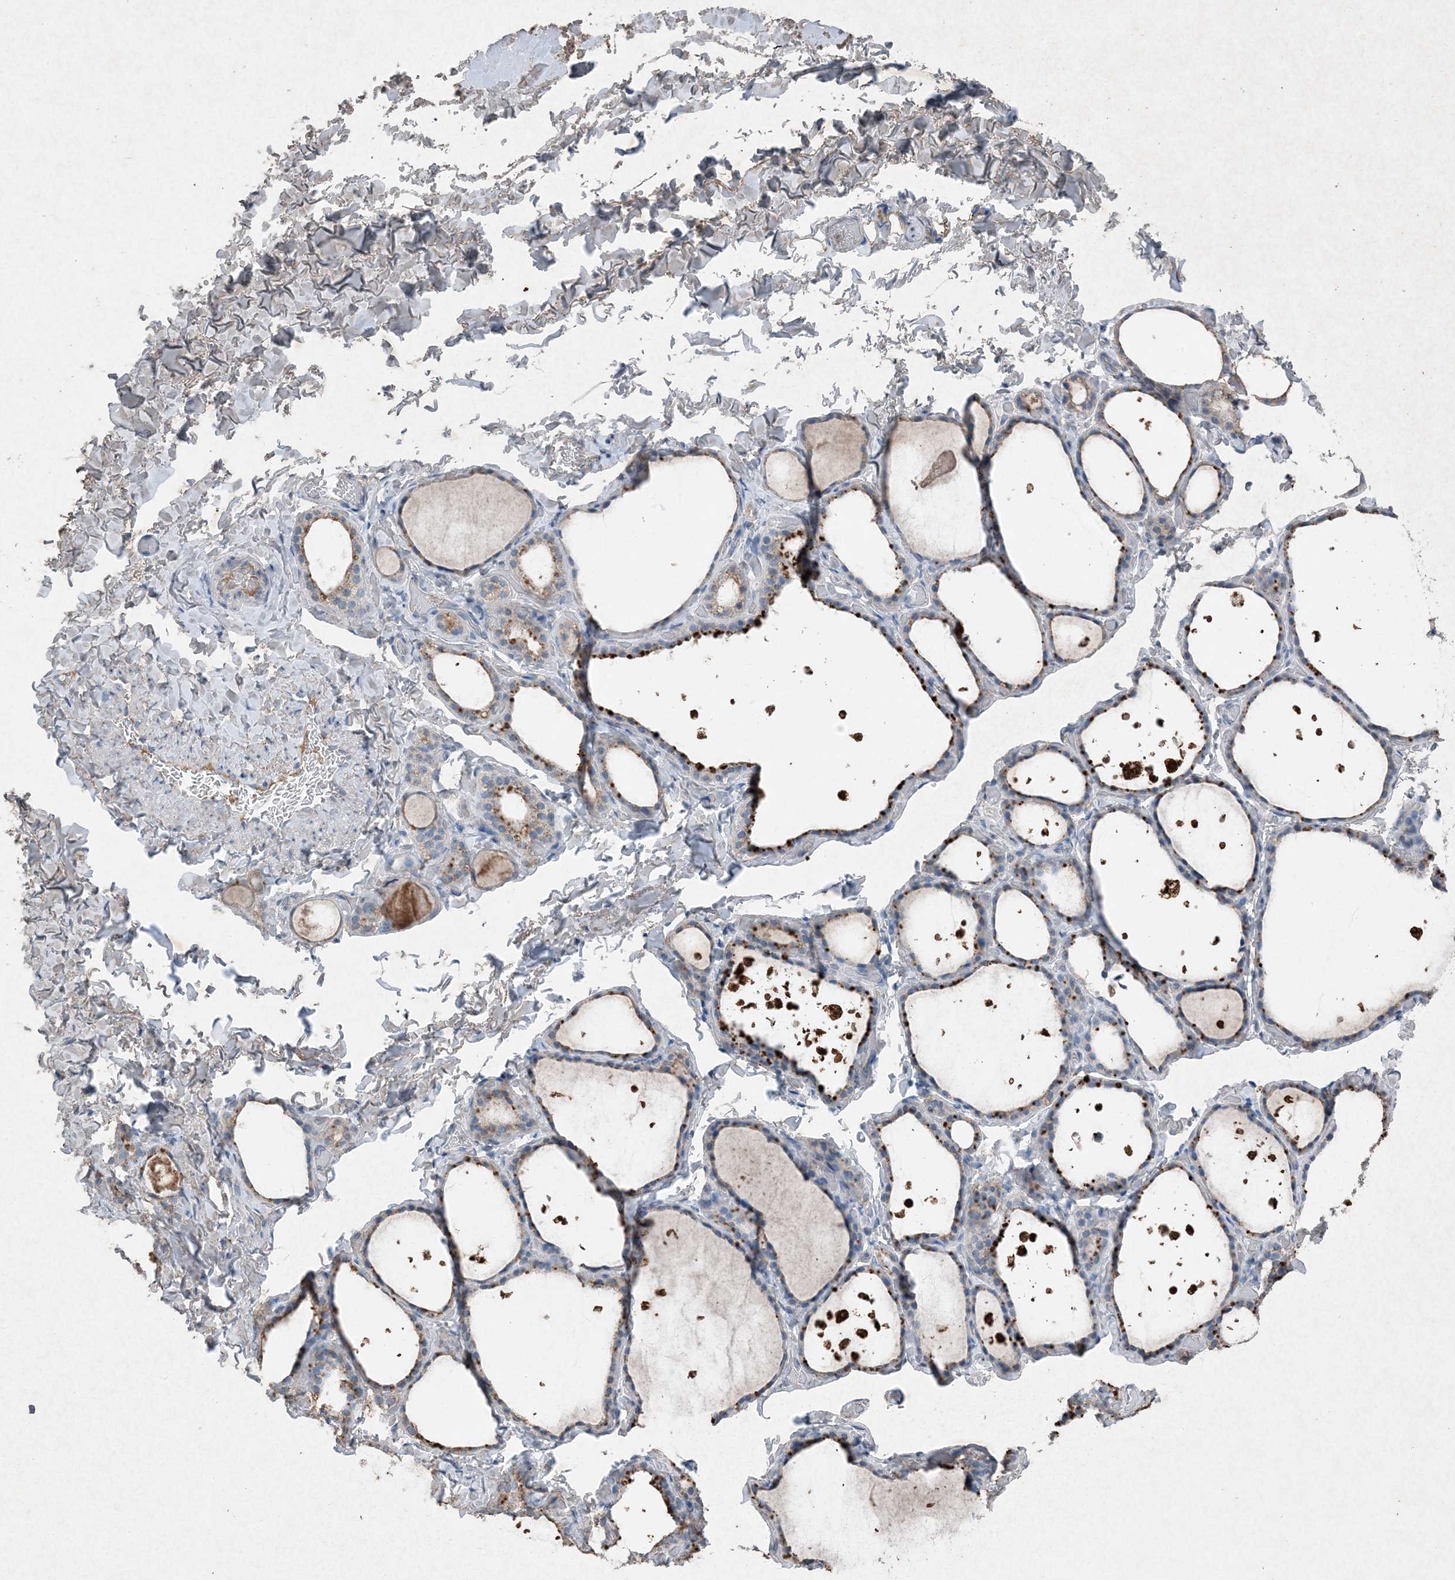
{"staining": {"intensity": "moderate", "quantity": "25%-75%", "location": "cytoplasmic/membranous"}, "tissue": "thyroid gland", "cell_type": "Glandular cells", "image_type": "normal", "snomed": [{"axis": "morphology", "description": "Normal tissue, NOS"}, {"axis": "topography", "description": "Thyroid gland"}], "caption": "High-power microscopy captured an immunohistochemistry image of benign thyroid gland, revealing moderate cytoplasmic/membranous staining in about 25%-75% of glandular cells. The staining was performed using DAB to visualize the protein expression in brown, while the nuclei were stained in blue with hematoxylin (Magnification: 20x).", "gene": "FCN3", "patient": {"sex": "female", "age": 44}}